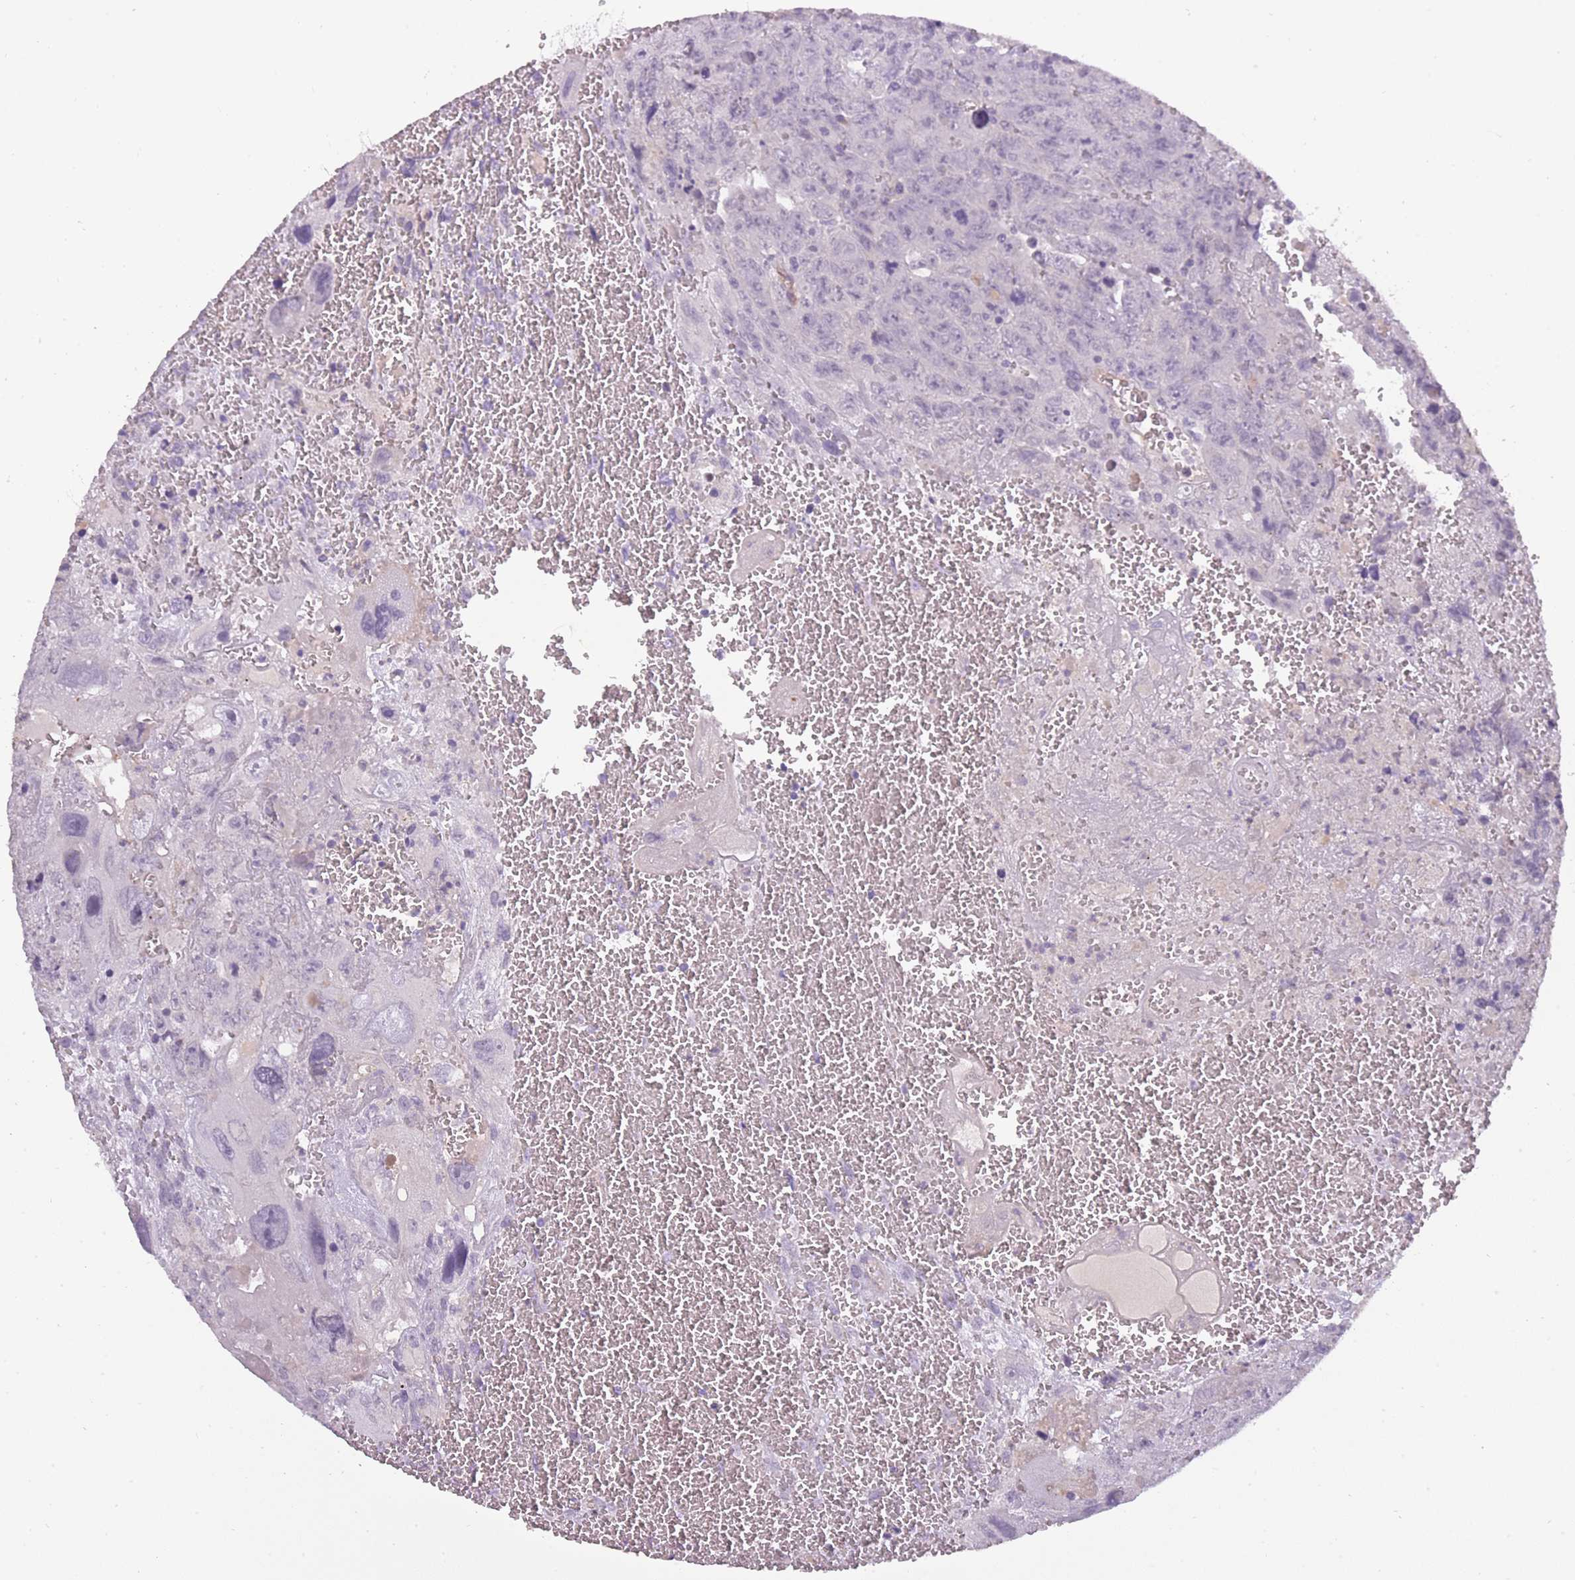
{"staining": {"intensity": "negative", "quantity": "none", "location": "none"}, "tissue": "testis cancer", "cell_type": "Tumor cells", "image_type": "cancer", "snomed": [{"axis": "morphology", "description": "Carcinoma, Embryonal, NOS"}, {"axis": "topography", "description": "Testis"}], "caption": "There is no significant expression in tumor cells of testis embryonal carcinoma. Brightfield microscopy of immunohistochemistry (IHC) stained with DAB (brown) and hematoxylin (blue), captured at high magnification.", "gene": "SLC8A2", "patient": {"sex": "male", "age": 28}}